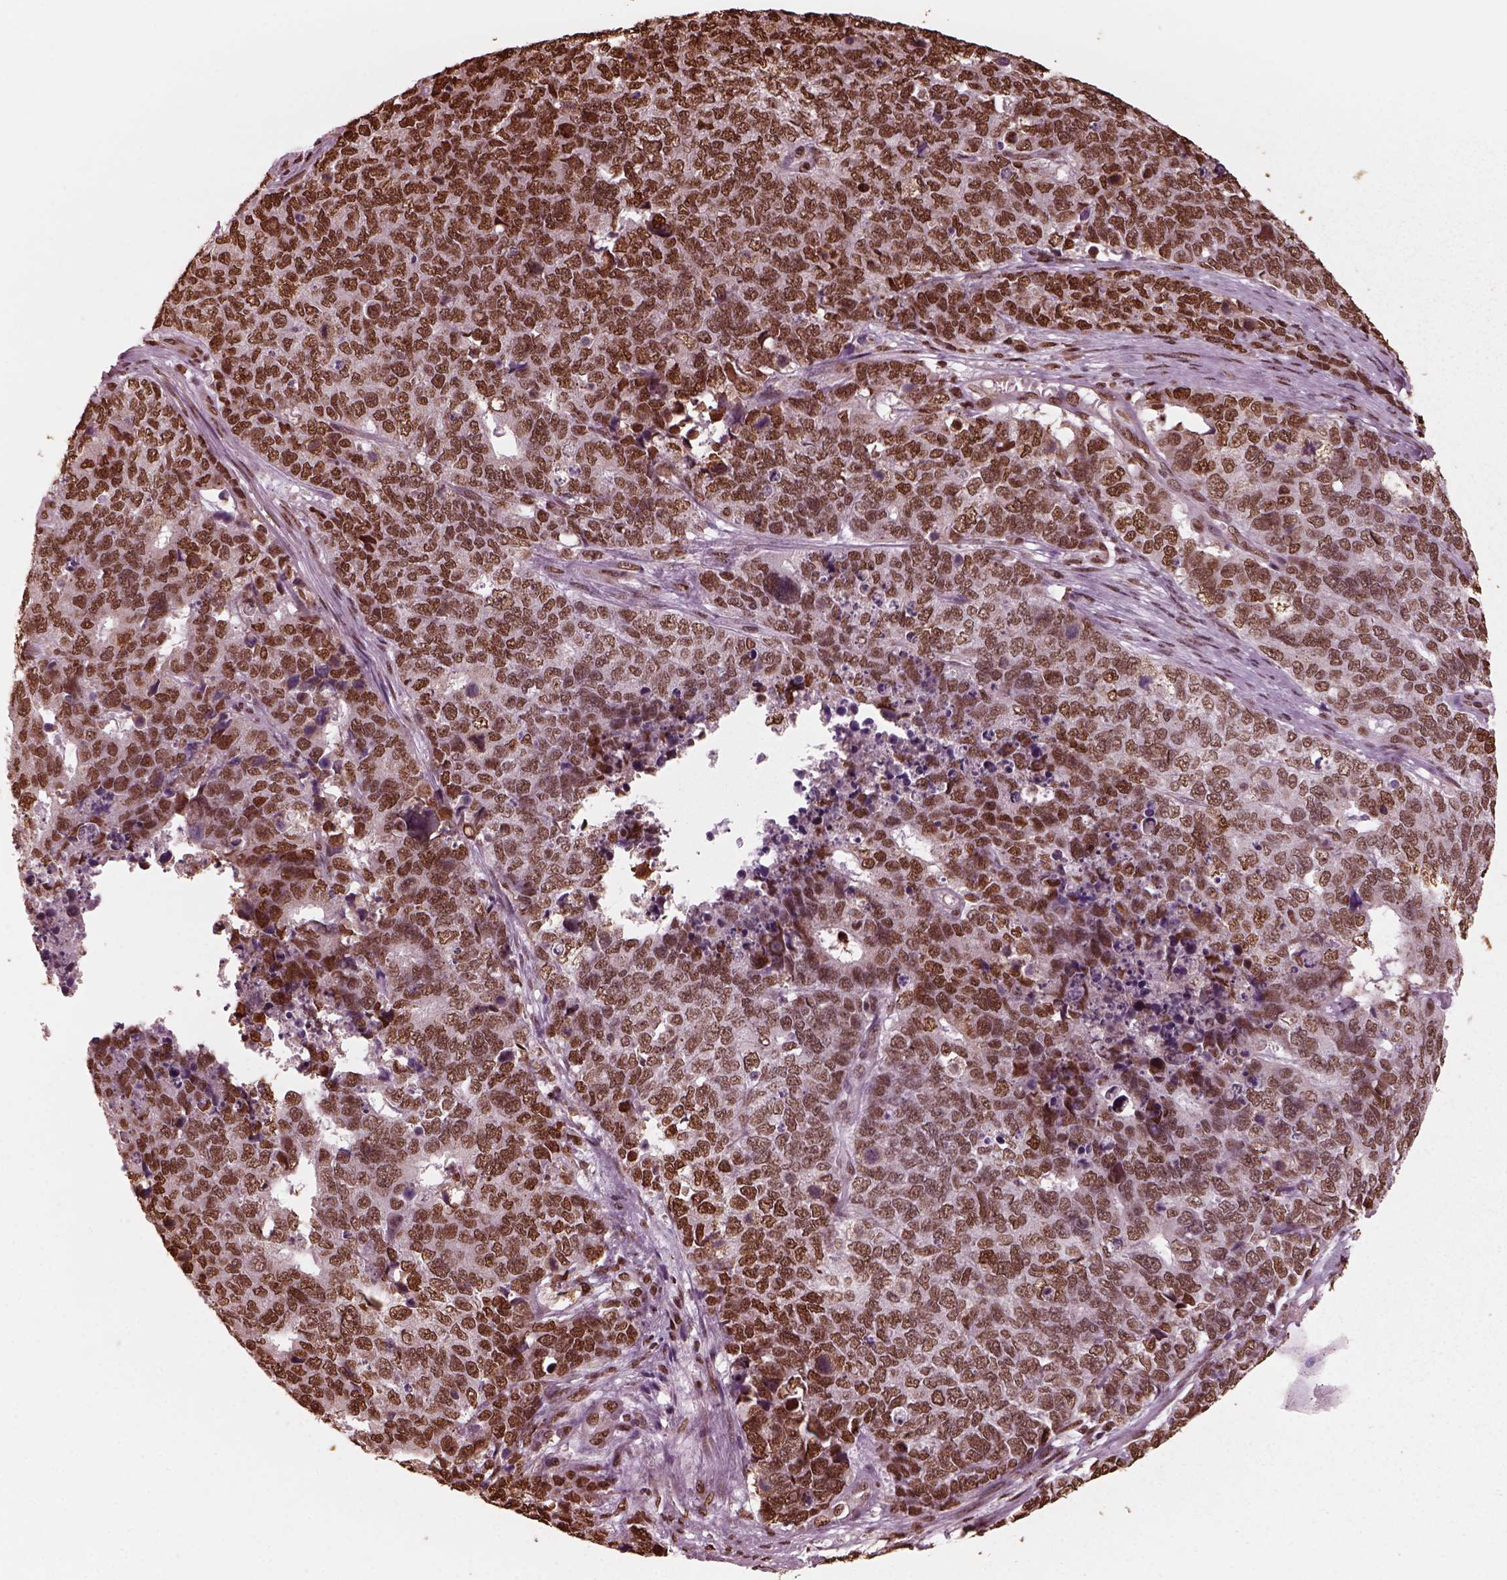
{"staining": {"intensity": "strong", "quantity": ">75%", "location": "nuclear"}, "tissue": "cervical cancer", "cell_type": "Tumor cells", "image_type": "cancer", "snomed": [{"axis": "morphology", "description": "Squamous cell carcinoma, NOS"}, {"axis": "topography", "description": "Cervix"}], "caption": "The micrograph demonstrates immunohistochemical staining of cervical squamous cell carcinoma. There is strong nuclear staining is present in approximately >75% of tumor cells.", "gene": "NSD1", "patient": {"sex": "female", "age": 63}}